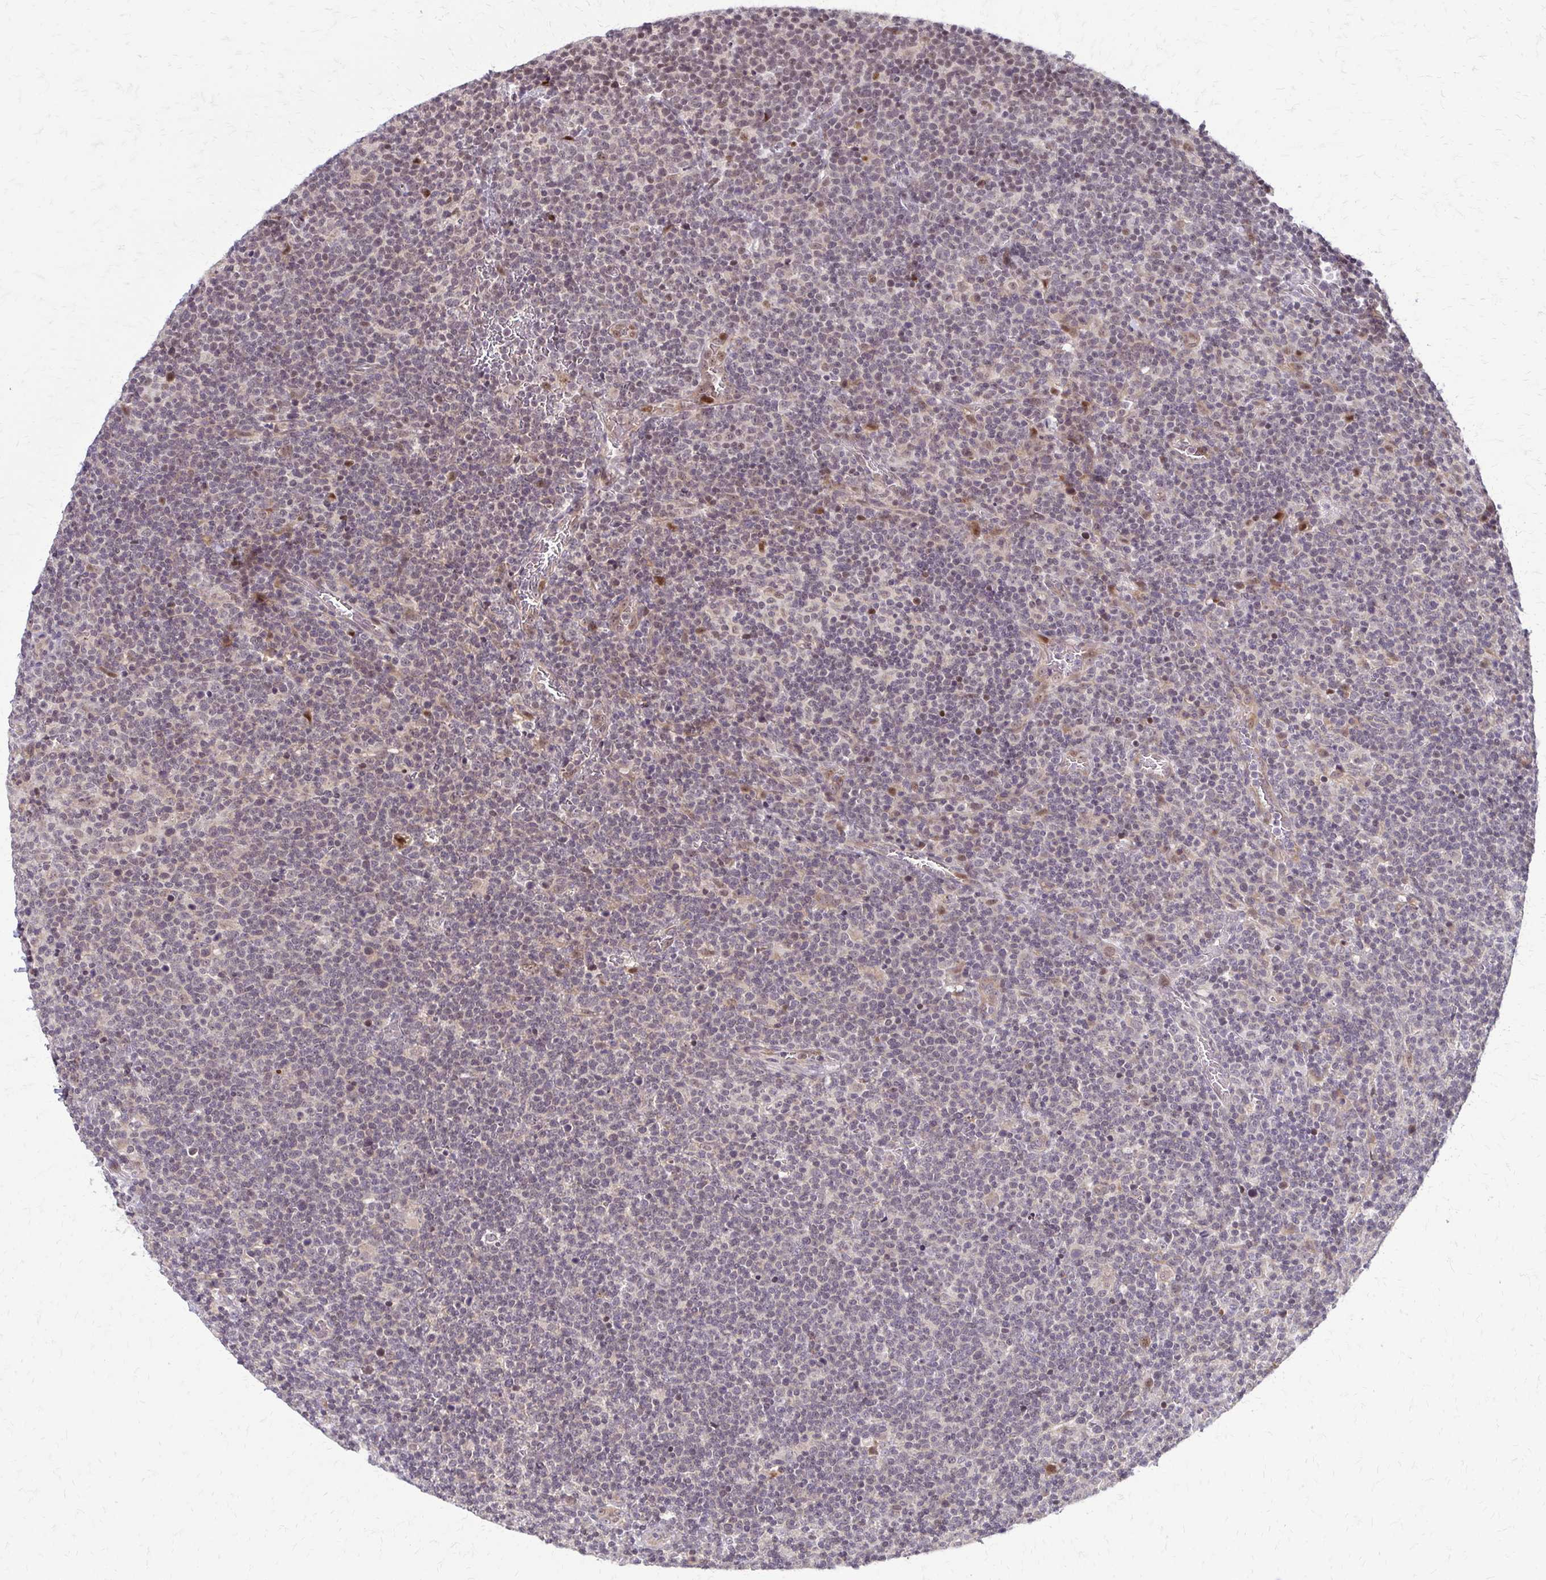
{"staining": {"intensity": "moderate", "quantity": "<25%", "location": "nuclear"}, "tissue": "lymphoma", "cell_type": "Tumor cells", "image_type": "cancer", "snomed": [{"axis": "morphology", "description": "Malignant lymphoma, non-Hodgkin's type, High grade"}, {"axis": "topography", "description": "Lymph node"}], "caption": "Protein positivity by IHC displays moderate nuclear positivity in about <25% of tumor cells in high-grade malignant lymphoma, non-Hodgkin's type.", "gene": "TRIR", "patient": {"sex": "male", "age": 61}}